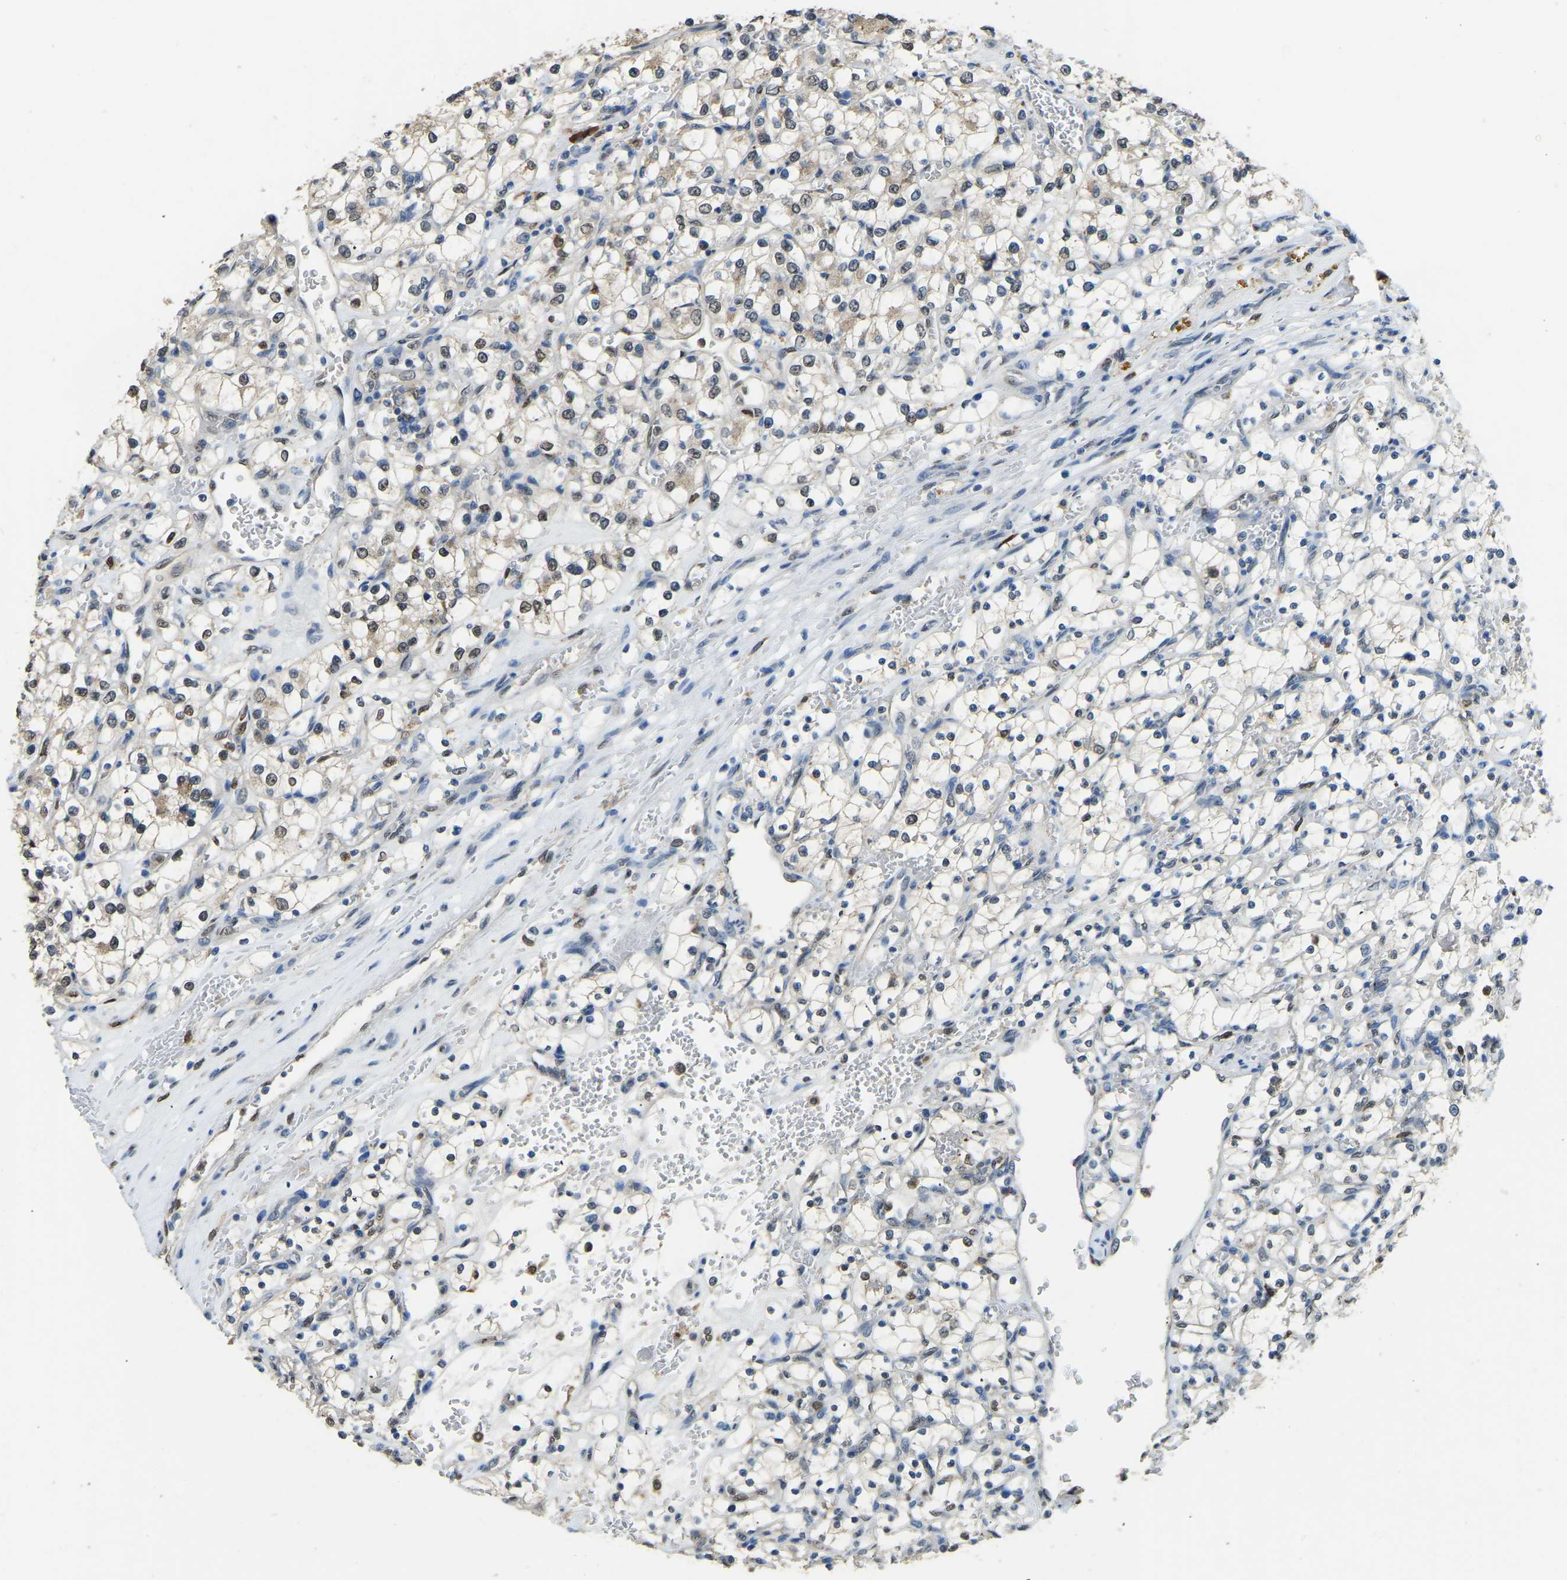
{"staining": {"intensity": "moderate", "quantity": "<25%", "location": "cytoplasmic/membranous,nuclear"}, "tissue": "renal cancer", "cell_type": "Tumor cells", "image_type": "cancer", "snomed": [{"axis": "morphology", "description": "Adenocarcinoma, NOS"}, {"axis": "topography", "description": "Kidney"}], "caption": "Renal cancer was stained to show a protein in brown. There is low levels of moderate cytoplasmic/membranous and nuclear positivity in about <25% of tumor cells.", "gene": "NANS", "patient": {"sex": "female", "age": 69}}